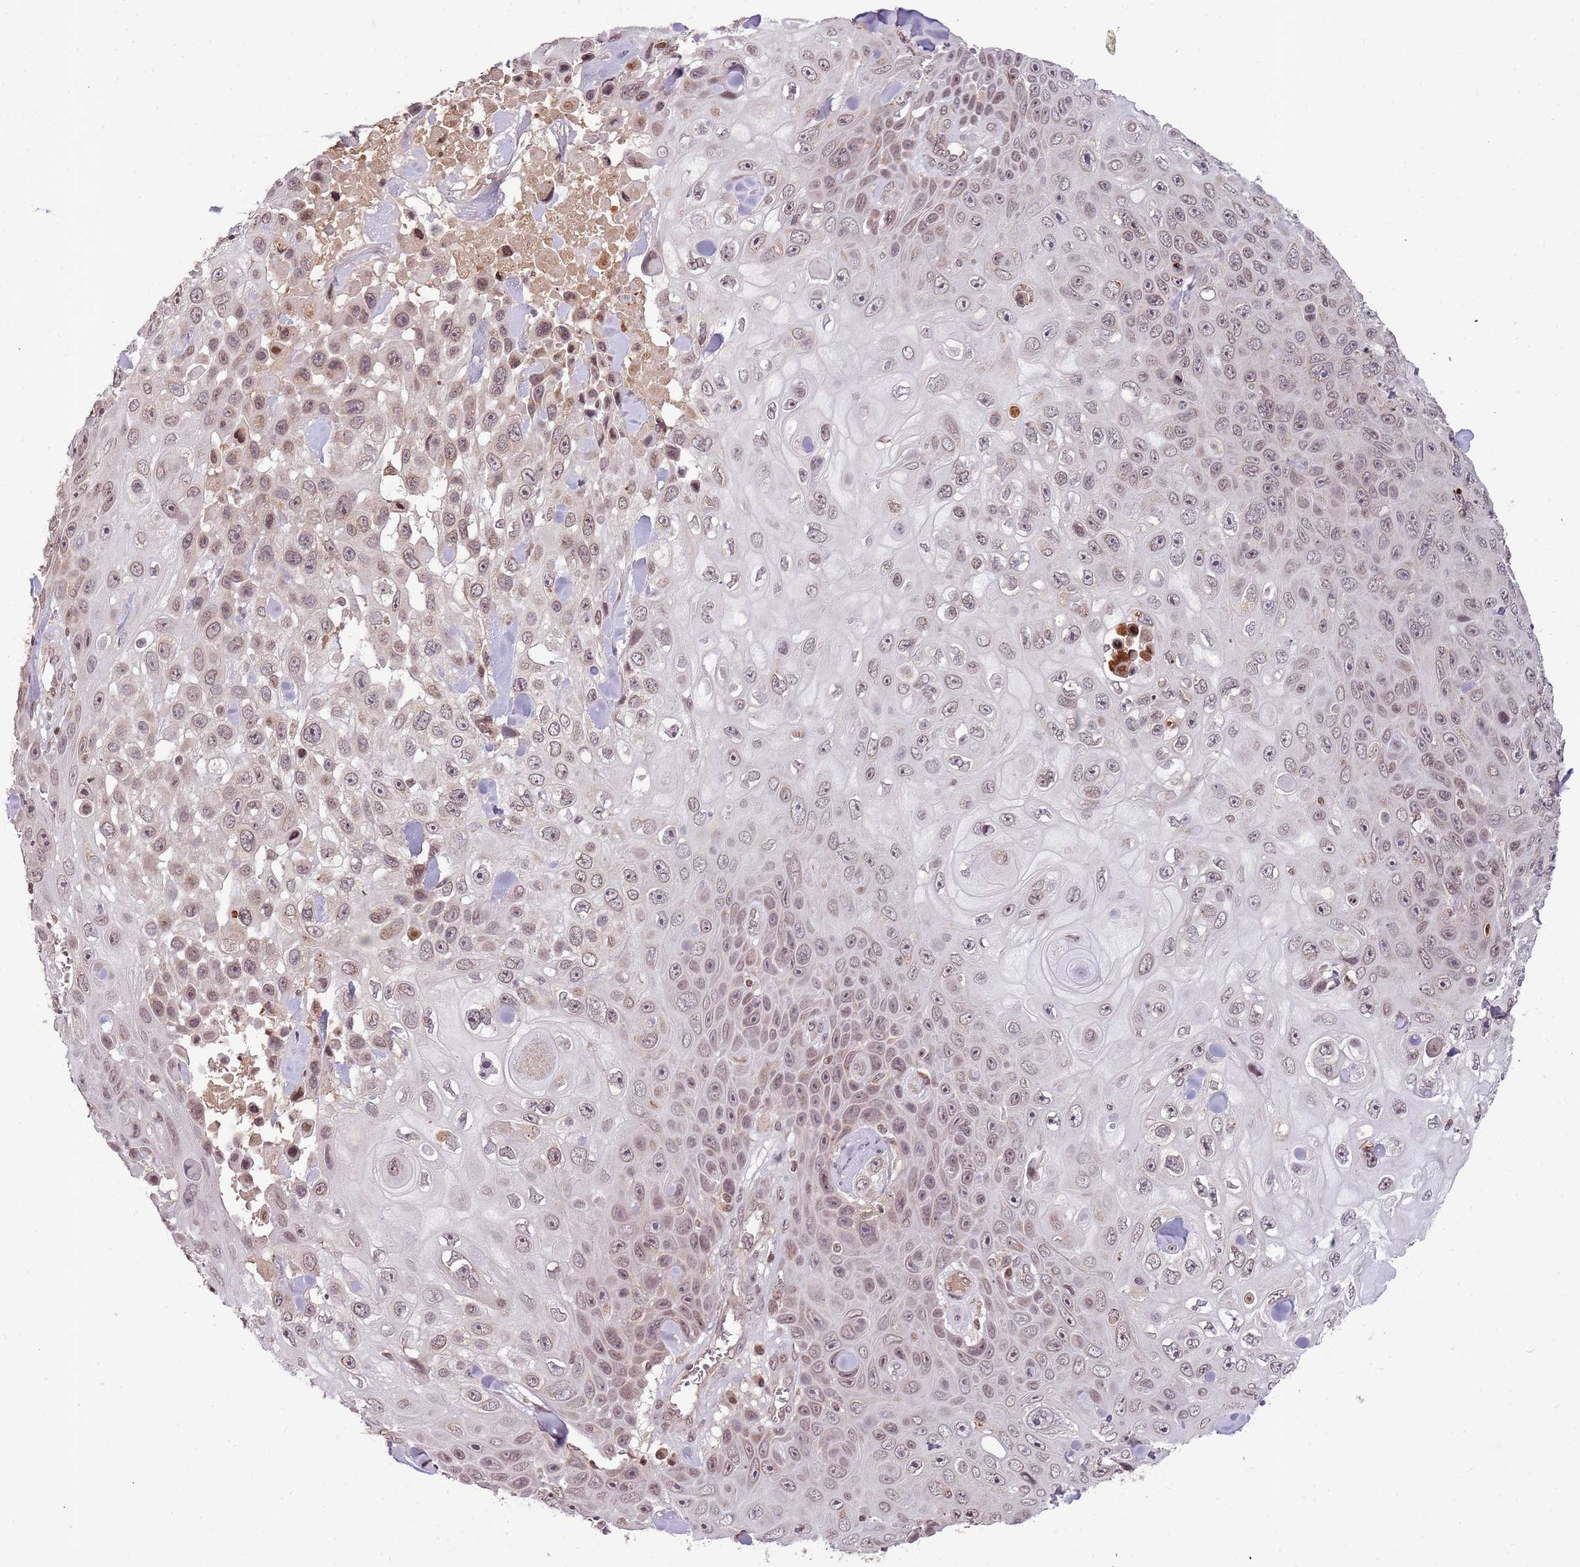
{"staining": {"intensity": "weak", "quantity": "25%-75%", "location": "nuclear"}, "tissue": "skin cancer", "cell_type": "Tumor cells", "image_type": "cancer", "snomed": [{"axis": "morphology", "description": "Squamous cell carcinoma, NOS"}, {"axis": "topography", "description": "Skin"}], "caption": "Approximately 25%-75% of tumor cells in skin cancer (squamous cell carcinoma) exhibit weak nuclear protein expression as visualized by brown immunohistochemical staining.", "gene": "SAMSN1", "patient": {"sex": "male", "age": 82}}